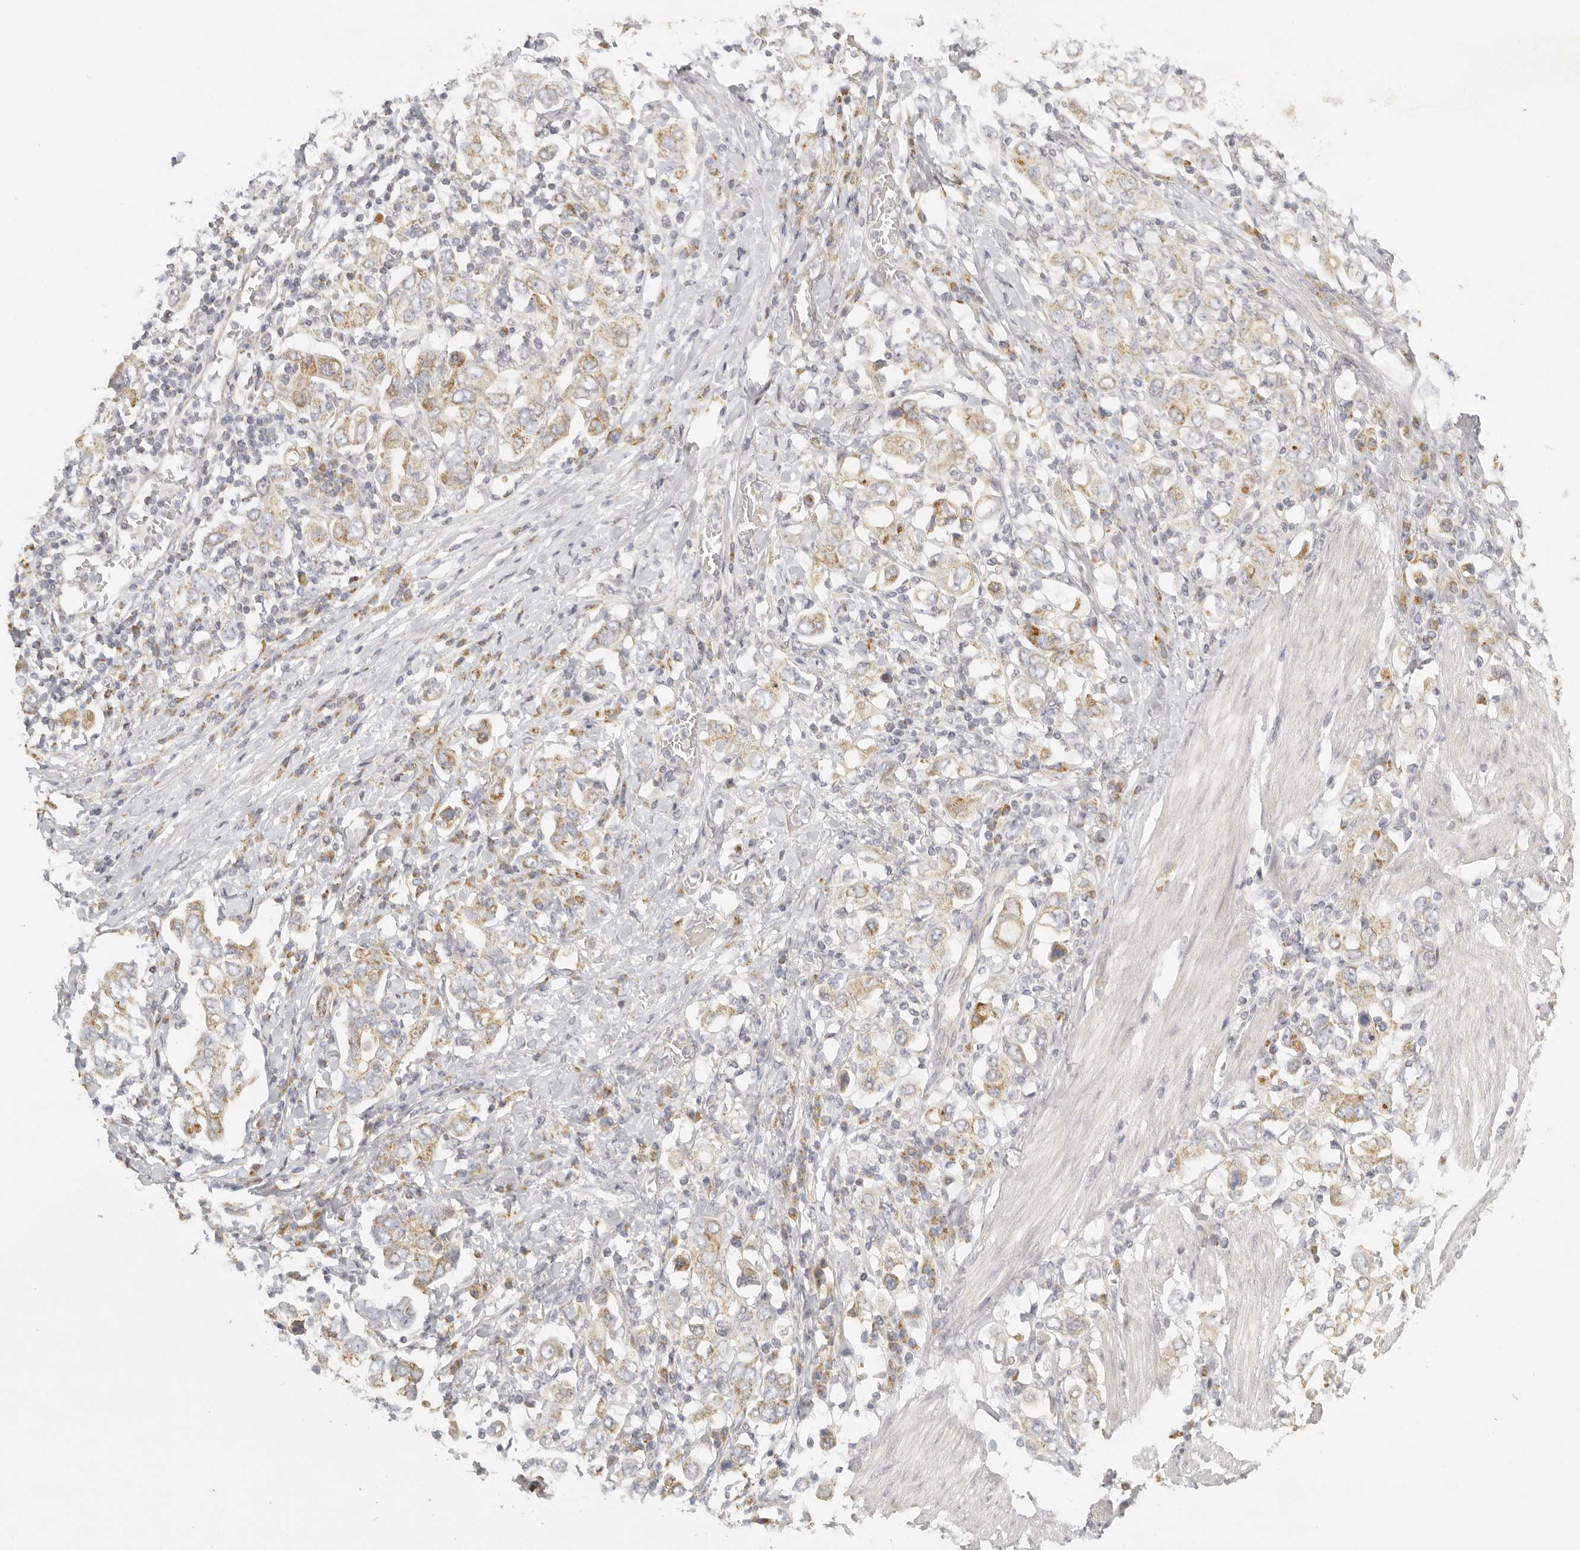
{"staining": {"intensity": "moderate", "quantity": ">75%", "location": "cytoplasmic/membranous"}, "tissue": "stomach cancer", "cell_type": "Tumor cells", "image_type": "cancer", "snomed": [{"axis": "morphology", "description": "Adenocarcinoma, NOS"}, {"axis": "topography", "description": "Stomach, upper"}], "caption": "Immunohistochemistry (IHC) of stomach cancer (adenocarcinoma) demonstrates medium levels of moderate cytoplasmic/membranous expression in about >75% of tumor cells.", "gene": "KDF1", "patient": {"sex": "male", "age": 62}}